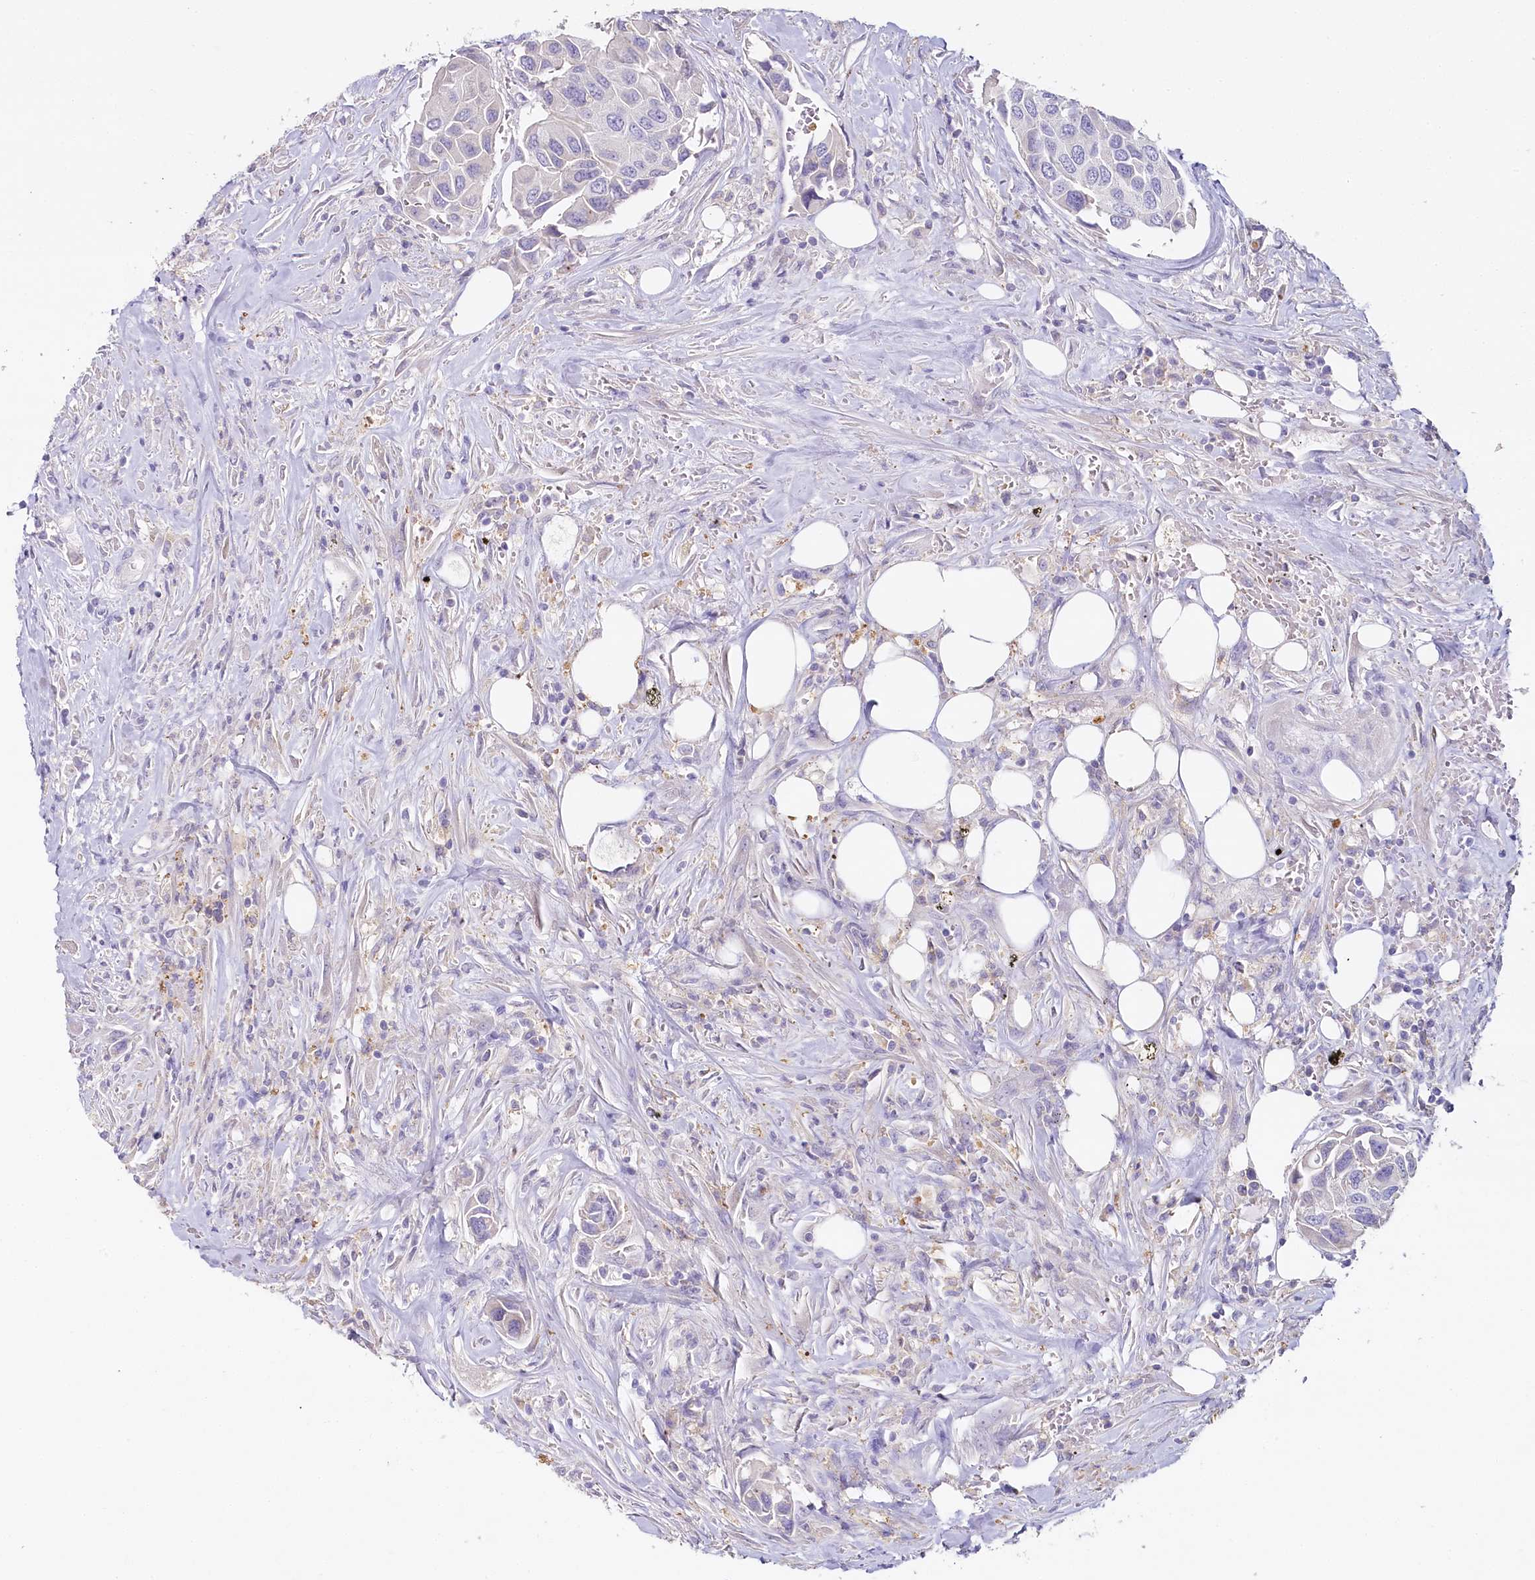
{"staining": {"intensity": "negative", "quantity": "none", "location": "none"}, "tissue": "urothelial cancer", "cell_type": "Tumor cells", "image_type": "cancer", "snomed": [{"axis": "morphology", "description": "Urothelial carcinoma, High grade"}, {"axis": "topography", "description": "Urinary bladder"}], "caption": "Tumor cells are negative for brown protein staining in high-grade urothelial carcinoma.", "gene": "HPD", "patient": {"sex": "male", "age": 74}}